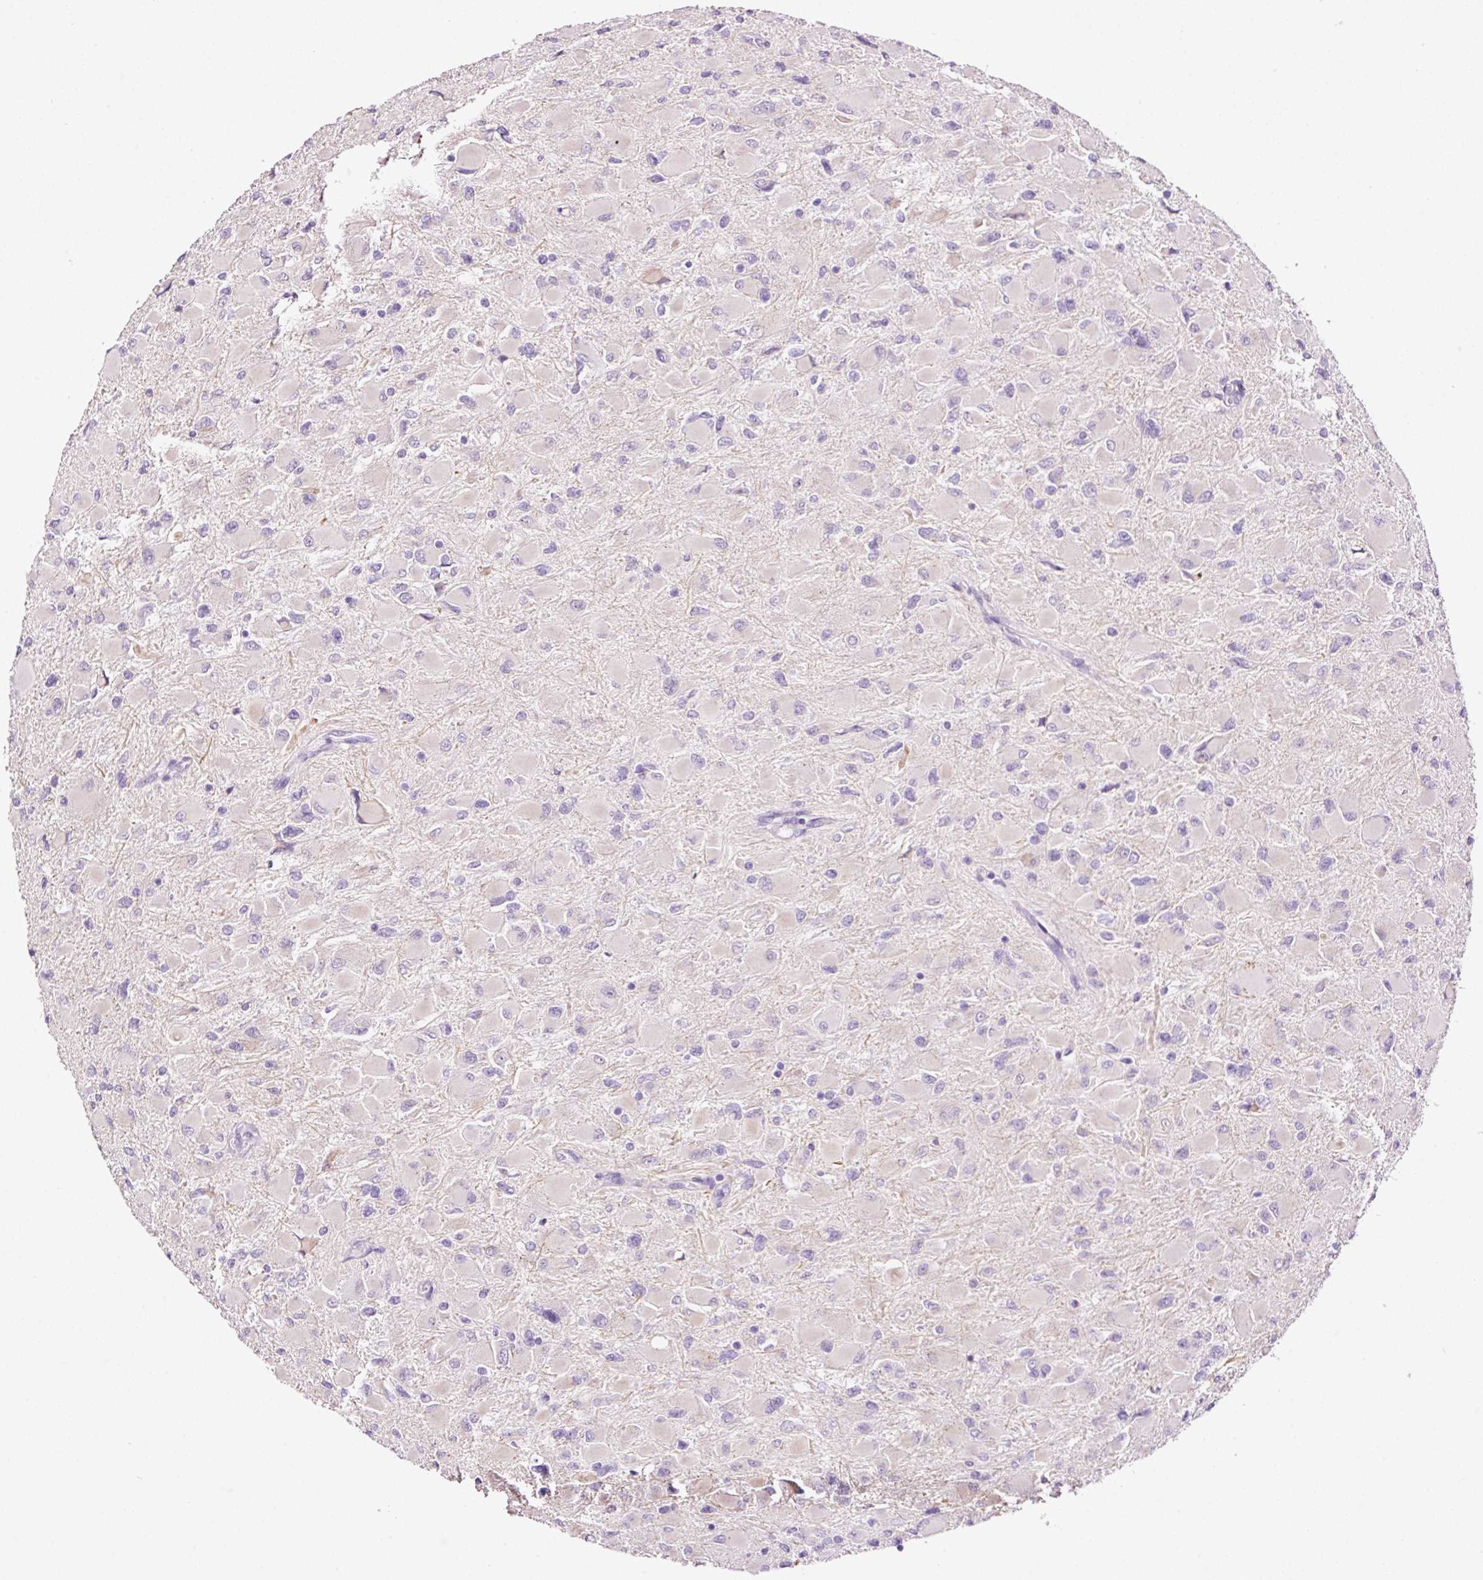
{"staining": {"intensity": "negative", "quantity": "none", "location": "none"}, "tissue": "glioma", "cell_type": "Tumor cells", "image_type": "cancer", "snomed": [{"axis": "morphology", "description": "Glioma, malignant, High grade"}, {"axis": "topography", "description": "Cerebral cortex"}], "caption": "An image of human high-grade glioma (malignant) is negative for staining in tumor cells. (DAB (3,3'-diaminobenzidine) IHC, high magnification).", "gene": "RTF2", "patient": {"sex": "female", "age": 36}}